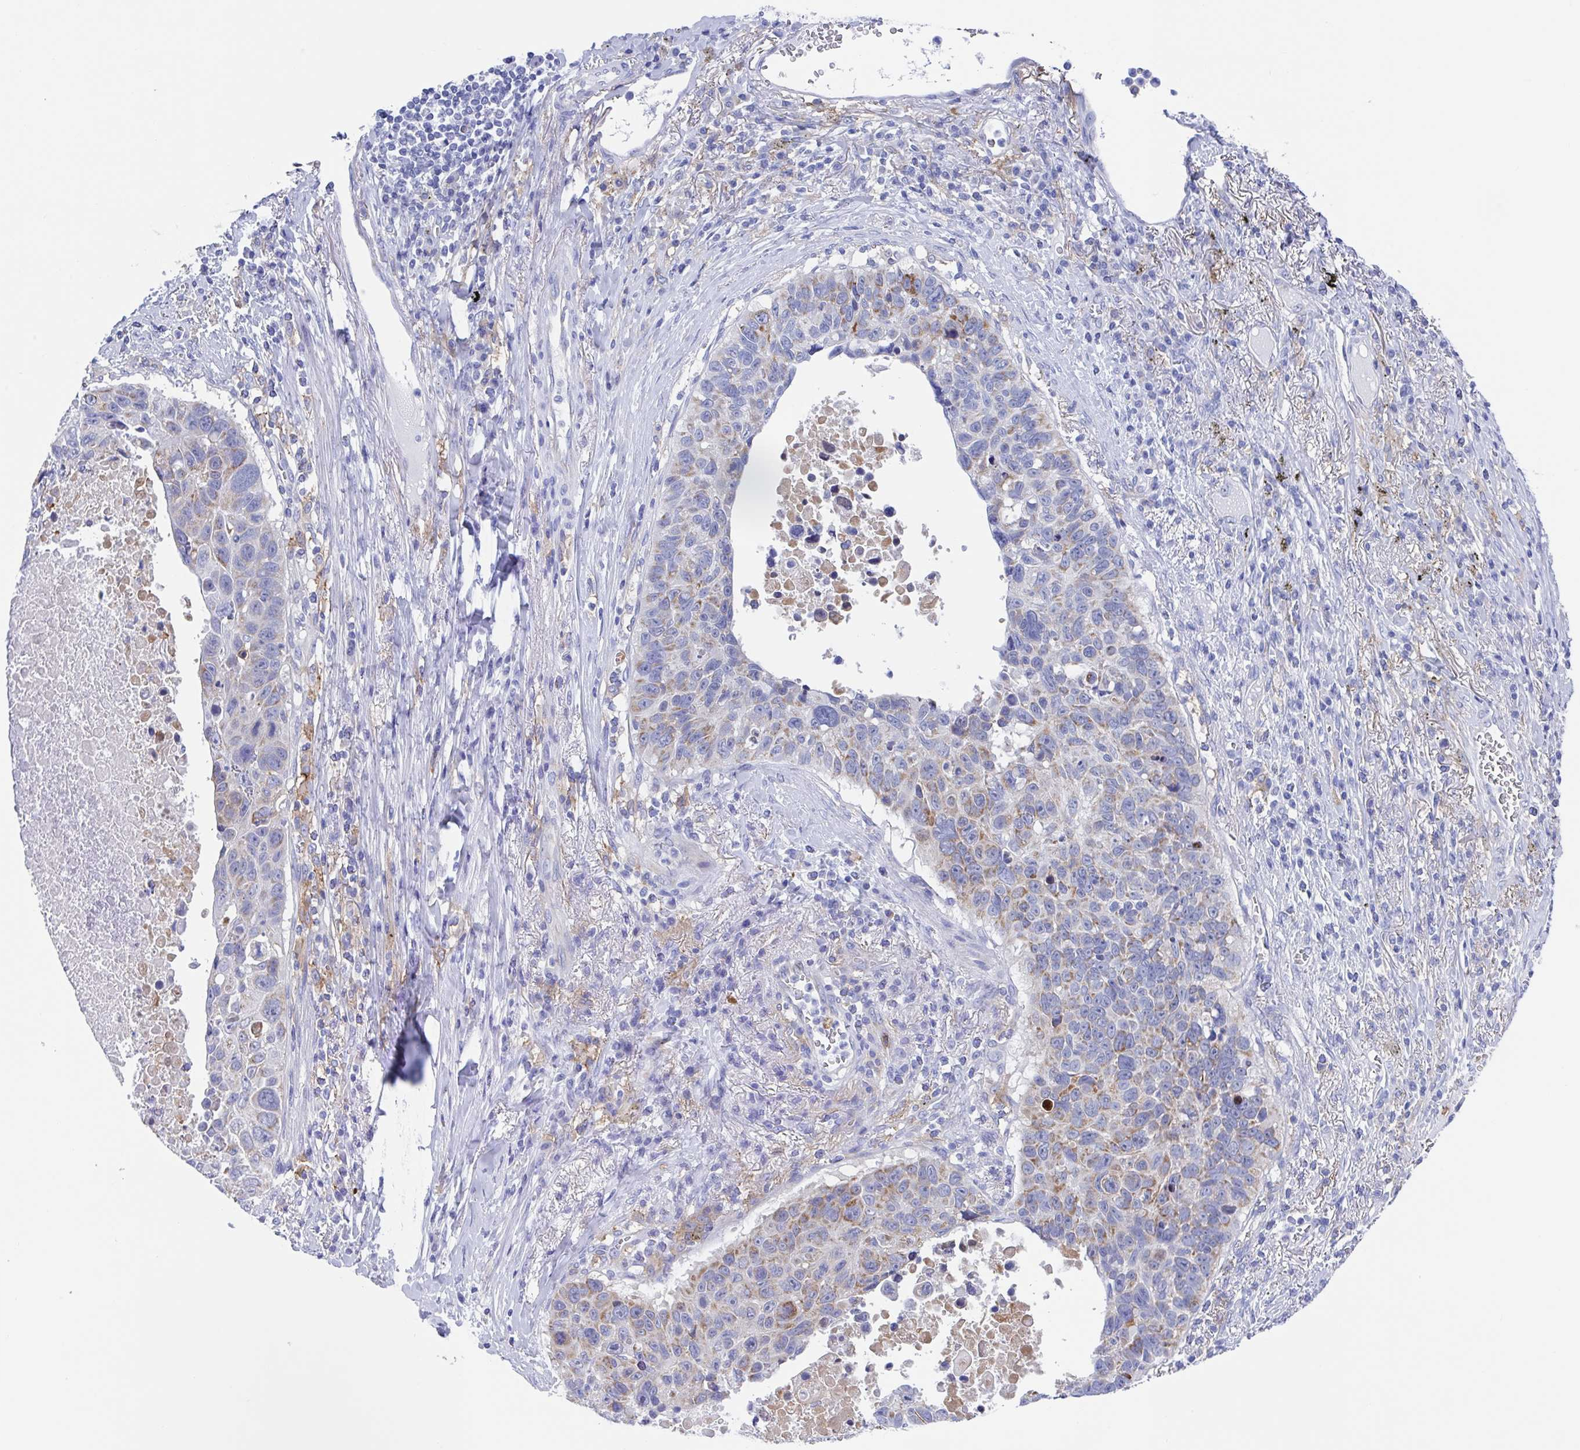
{"staining": {"intensity": "moderate", "quantity": ">75%", "location": "cytoplasmic/membranous"}, "tissue": "lung cancer", "cell_type": "Tumor cells", "image_type": "cancer", "snomed": [{"axis": "morphology", "description": "Squamous cell carcinoma, NOS"}, {"axis": "topography", "description": "Lung"}], "caption": "A medium amount of moderate cytoplasmic/membranous staining is identified in approximately >75% of tumor cells in lung cancer tissue.", "gene": "FCGR3A", "patient": {"sex": "male", "age": 66}}